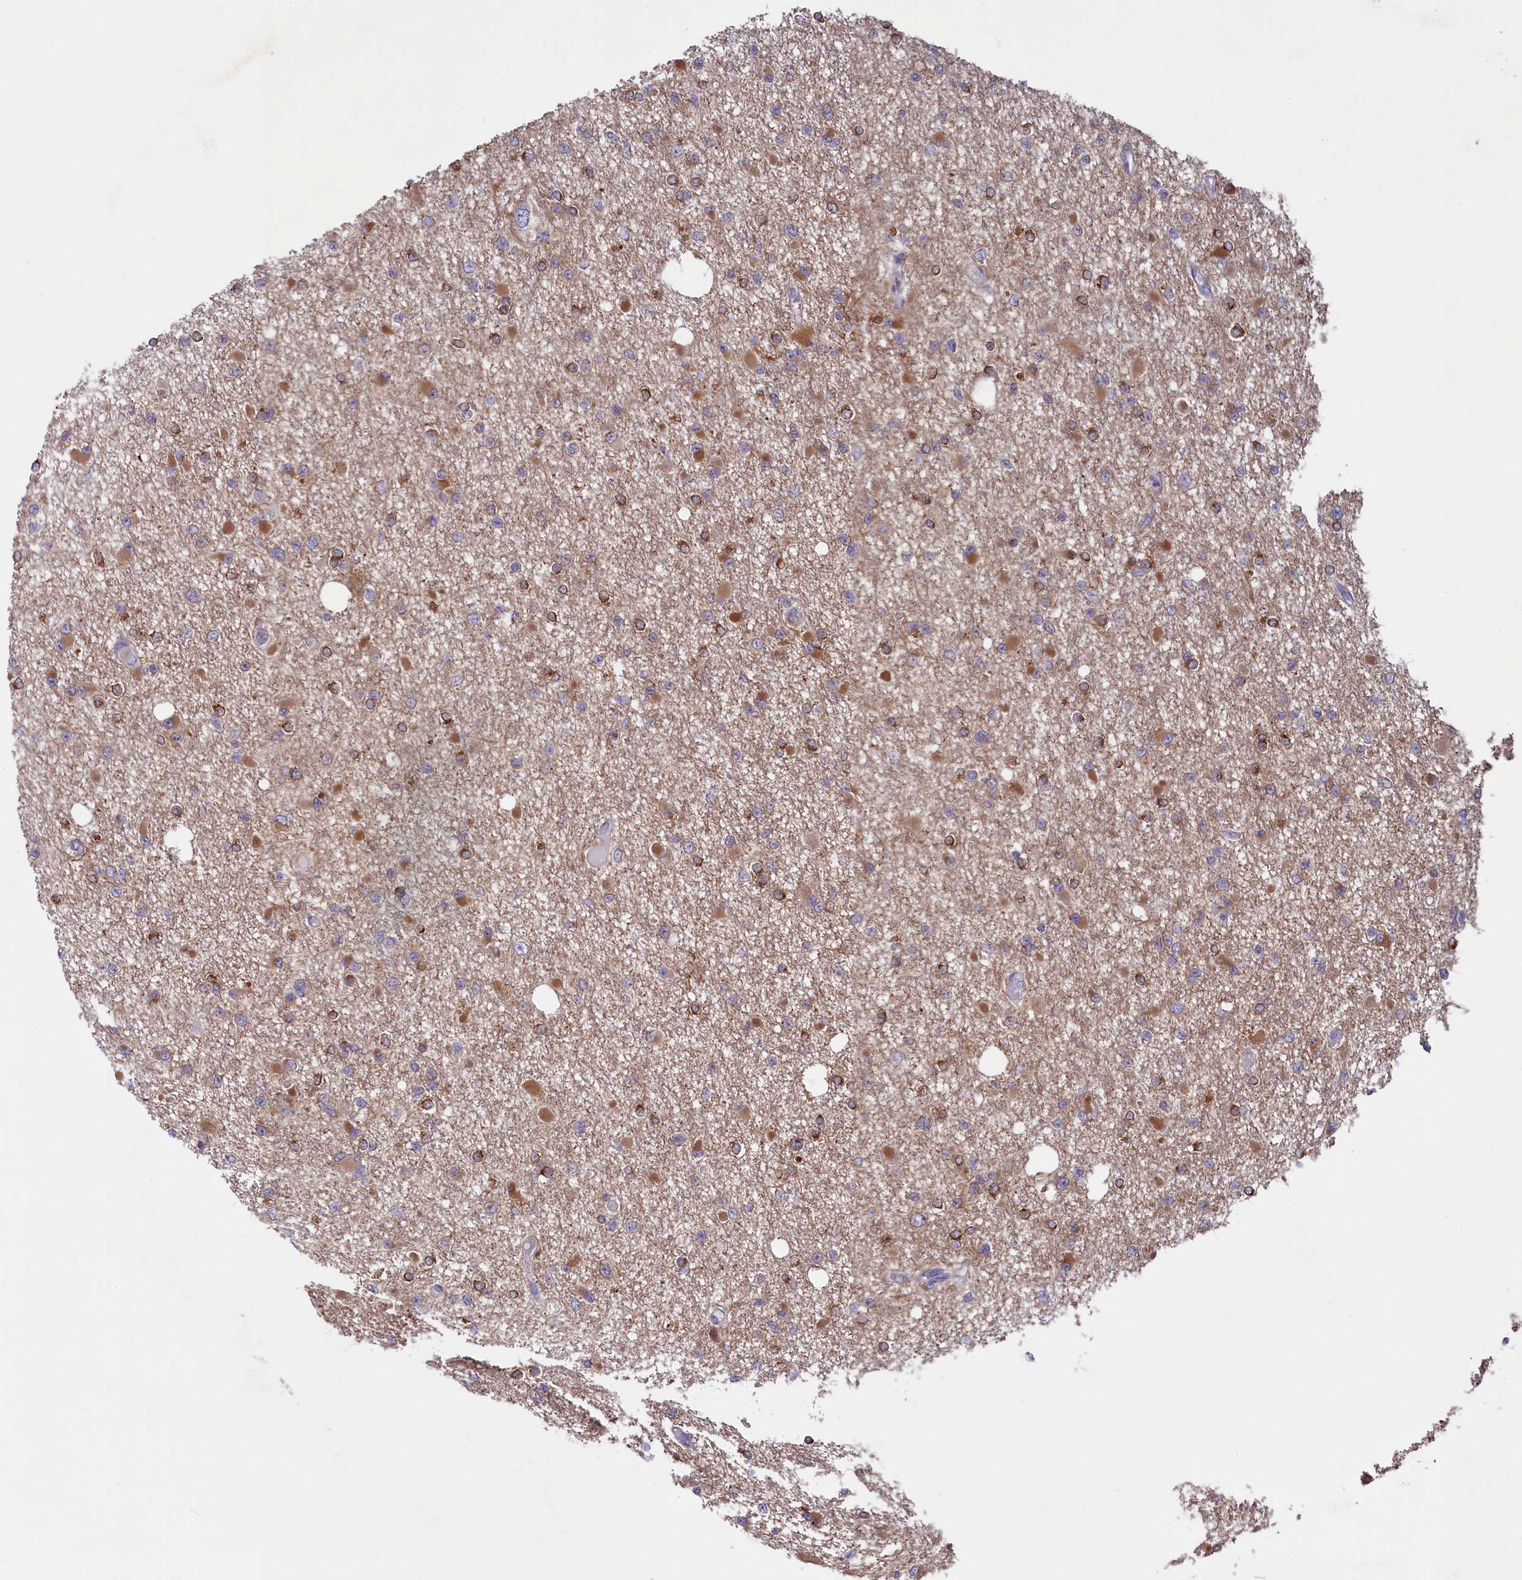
{"staining": {"intensity": "moderate", "quantity": "25%-75%", "location": "cytoplasmic/membranous"}, "tissue": "glioma", "cell_type": "Tumor cells", "image_type": "cancer", "snomed": [{"axis": "morphology", "description": "Glioma, malignant, Low grade"}, {"axis": "topography", "description": "Brain"}], "caption": "A medium amount of moderate cytoplasmic/membranous positivity is identified in approximately 25%-75% of tumor cells in low-grade glioma (malignant) tissue.", "gene": "GPR108", "patient": {"sex": "female", "age": 22}}